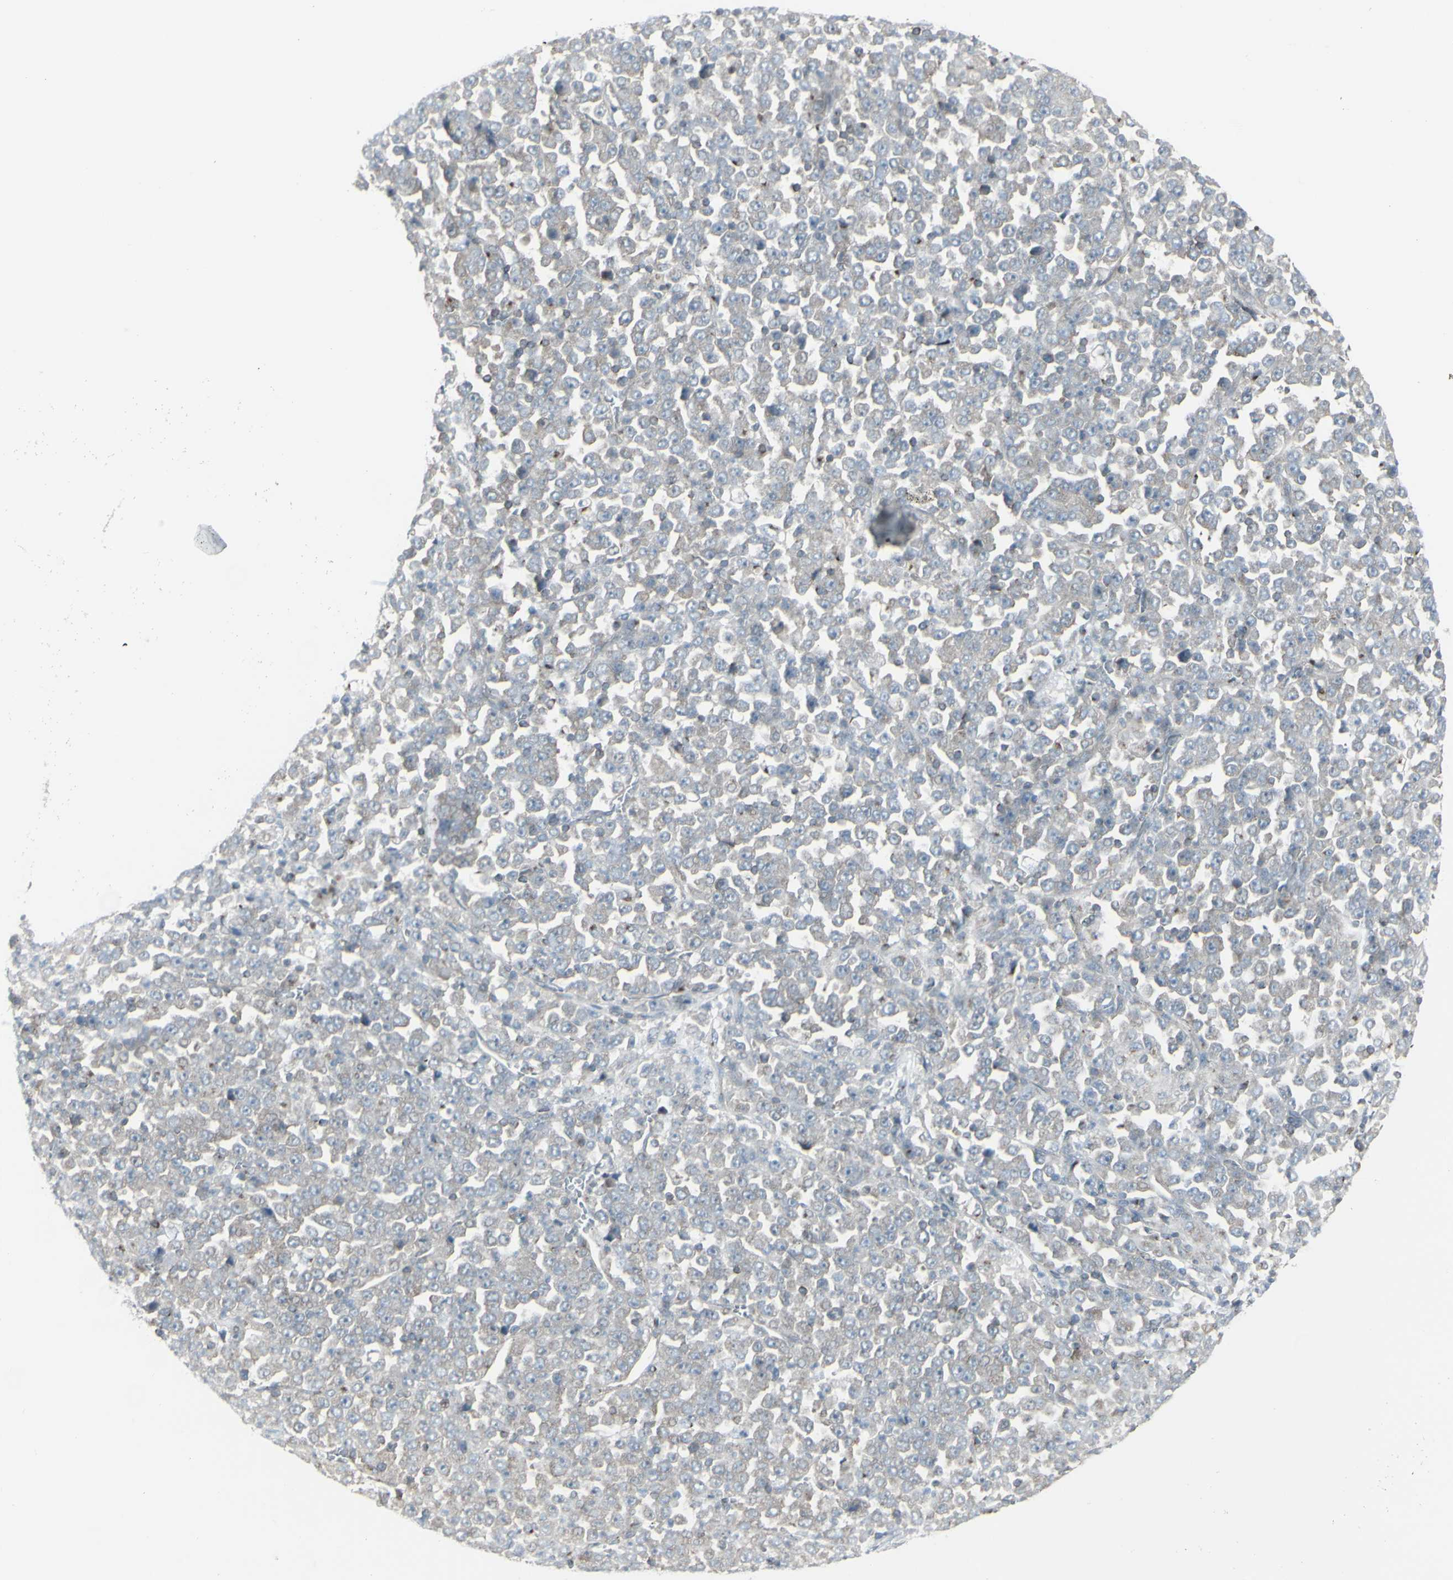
{"staining": {"intensity": "negative", "quantity": "none", "location": "none"}, "tissue": "stomach cancer", "cell_type": "Tumor cells", "image_type": "cancer", "snomed": [{"axis": "morphology", "description": "Normal tissue, NOS"}, {"axis": "morphology", "description": "Adenocarcinoma, NOS"}, {"axis": "topography", "description": "Stomach, upper"}, {"axis": "topography", "description": "Stomach"}], "caption": "Histopathology image shows no significant protein staining in tumor cells of stomach cancer (adenocarcinoma).", "gene": "GALNT6", "patient": {"sex": "male", "age": 59}}